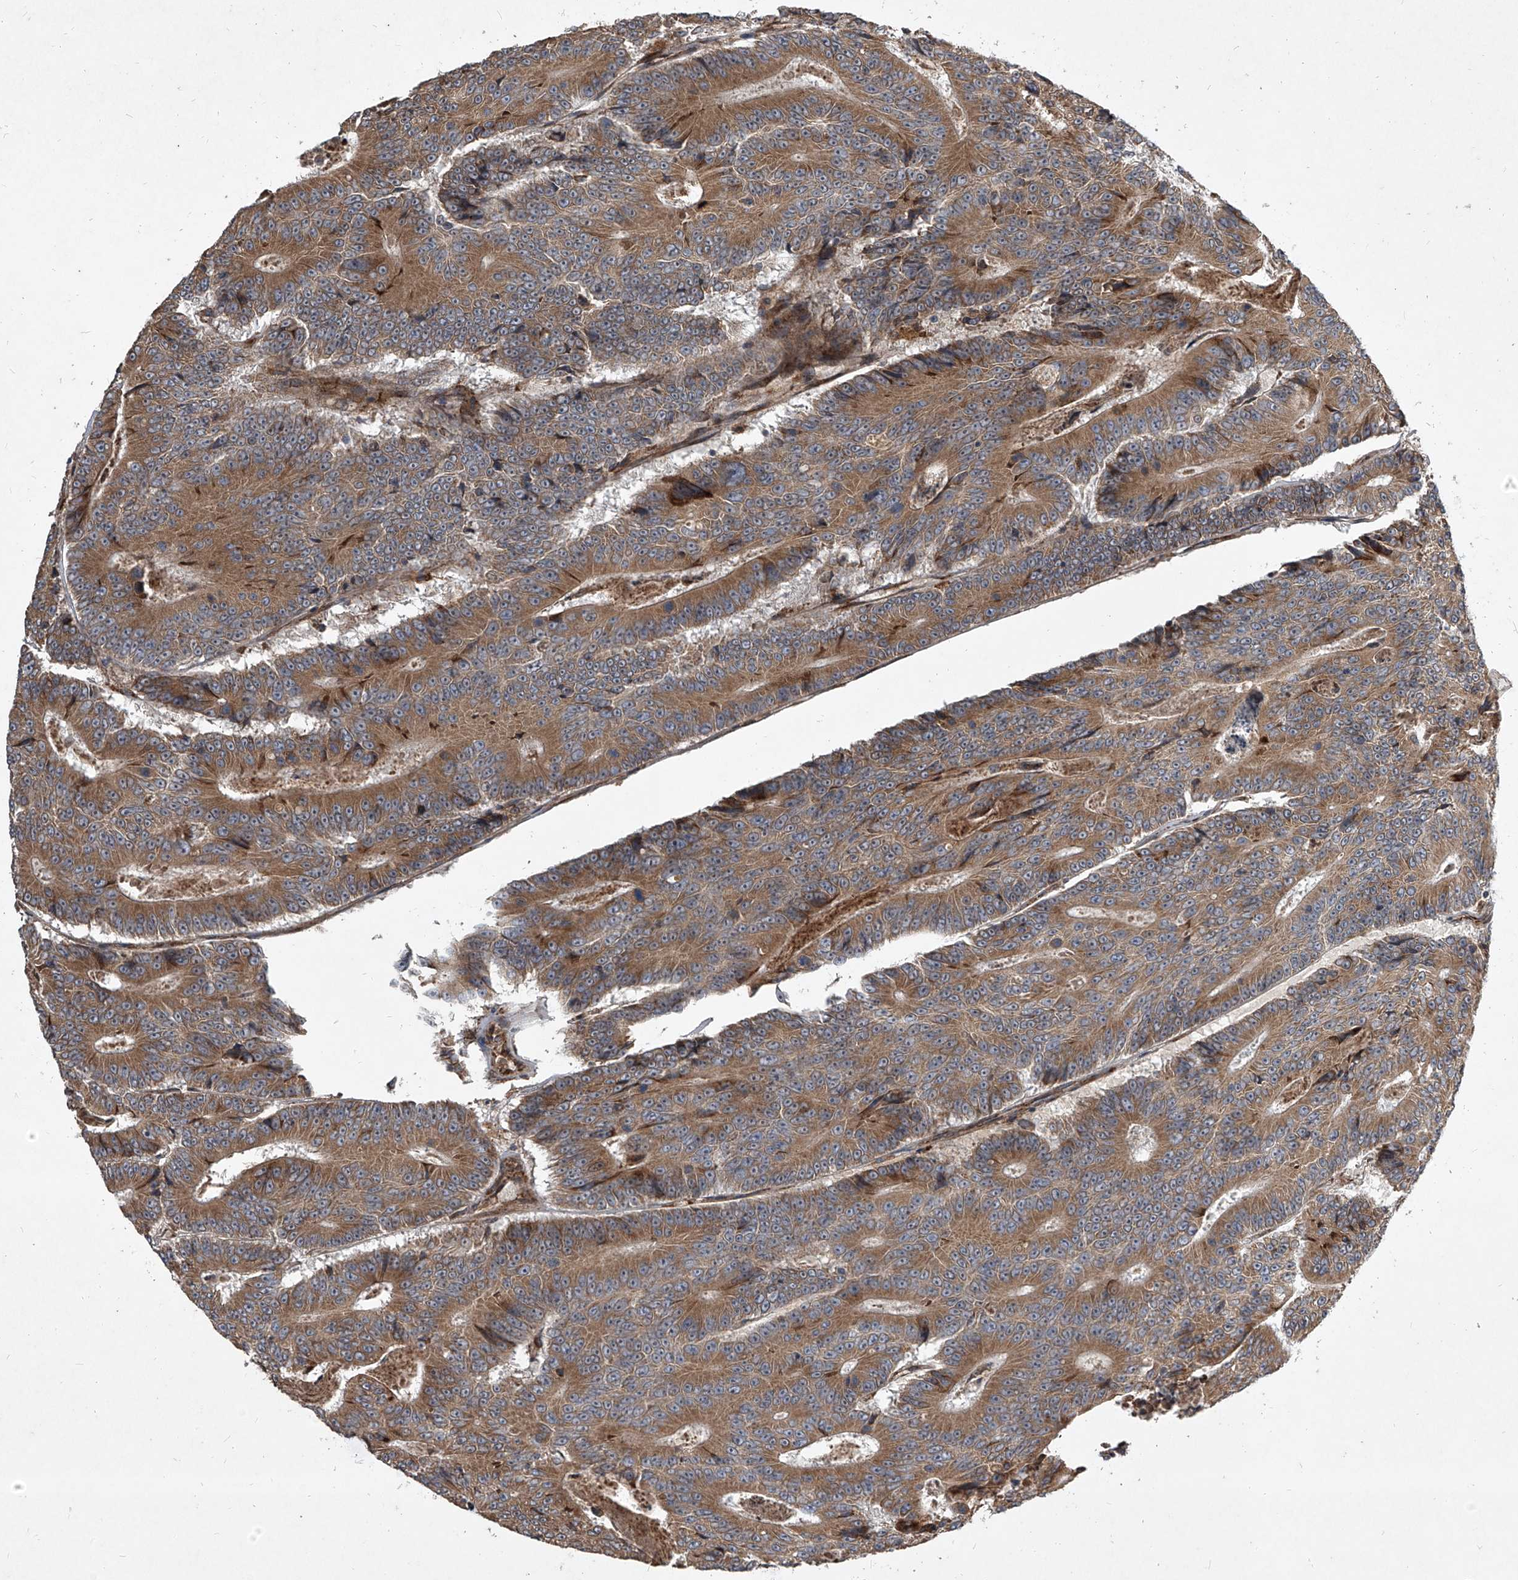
{"staining": {"intensity": "moderate", "quantity": ">75%", "location": "cytoplasmic/membranous"}, "tissue": "colorectal cancer", "cell_type": "Tumor cells", "image_type": "cancer", "snomed": [{"axis": "morphology", "description": "Adenocarcinoma, NOS"}, {"axis": "topography", "description": "Colon"}], "caption": "A medium amount of moderate cytoplasmic/membranous expression is present in approximately >75% of tumor cells in adenocarcinoma (colorectal) tissue.", "gene": "EVA1C", "patient": {"sex": "male", "age": 83}}